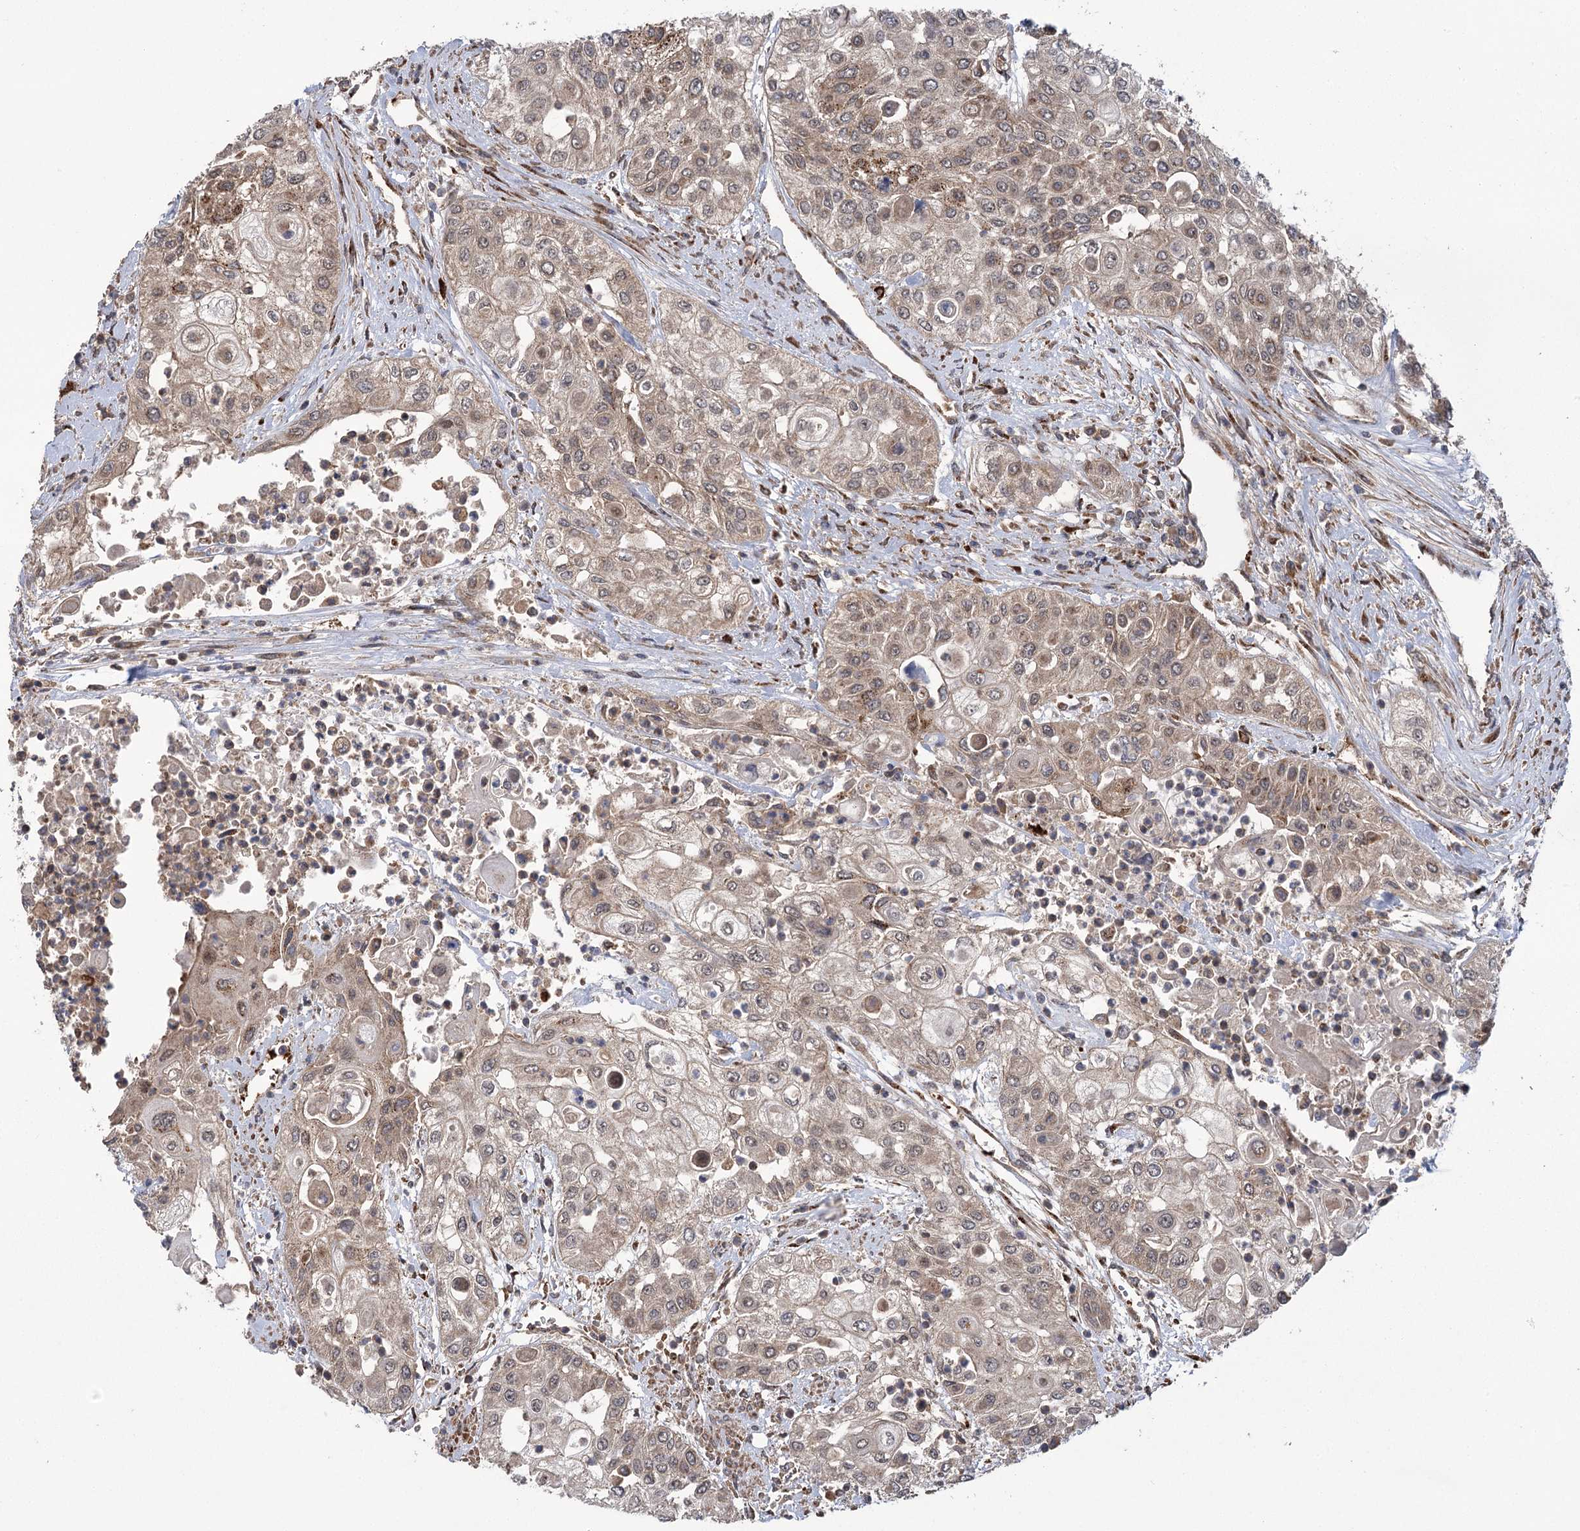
{"staining": {"intensity": "weak", "quantity": "25%-75%", "location": "cytoplasmic/membranous,nuclear"}, "tissue": "urothelial cancer", "cell_type": "Tumor cells", "image_type": "cancer", "snomed": [{"axis": "morphology", "description": "Urothelial carcinoma, High grade"}, {"axis": "topography", "description": "Urinary bladder"}], "caption": "Urothelial cancer stained with DAB (3,3'-diaminobenzidine) IHC exhibits low levels of weak cytoplasmic/membranous and nuclear staining in about 25%-75% of tumor cells.", "gene": "CARD19", "patient": {"sex": "female", "age": 79}}